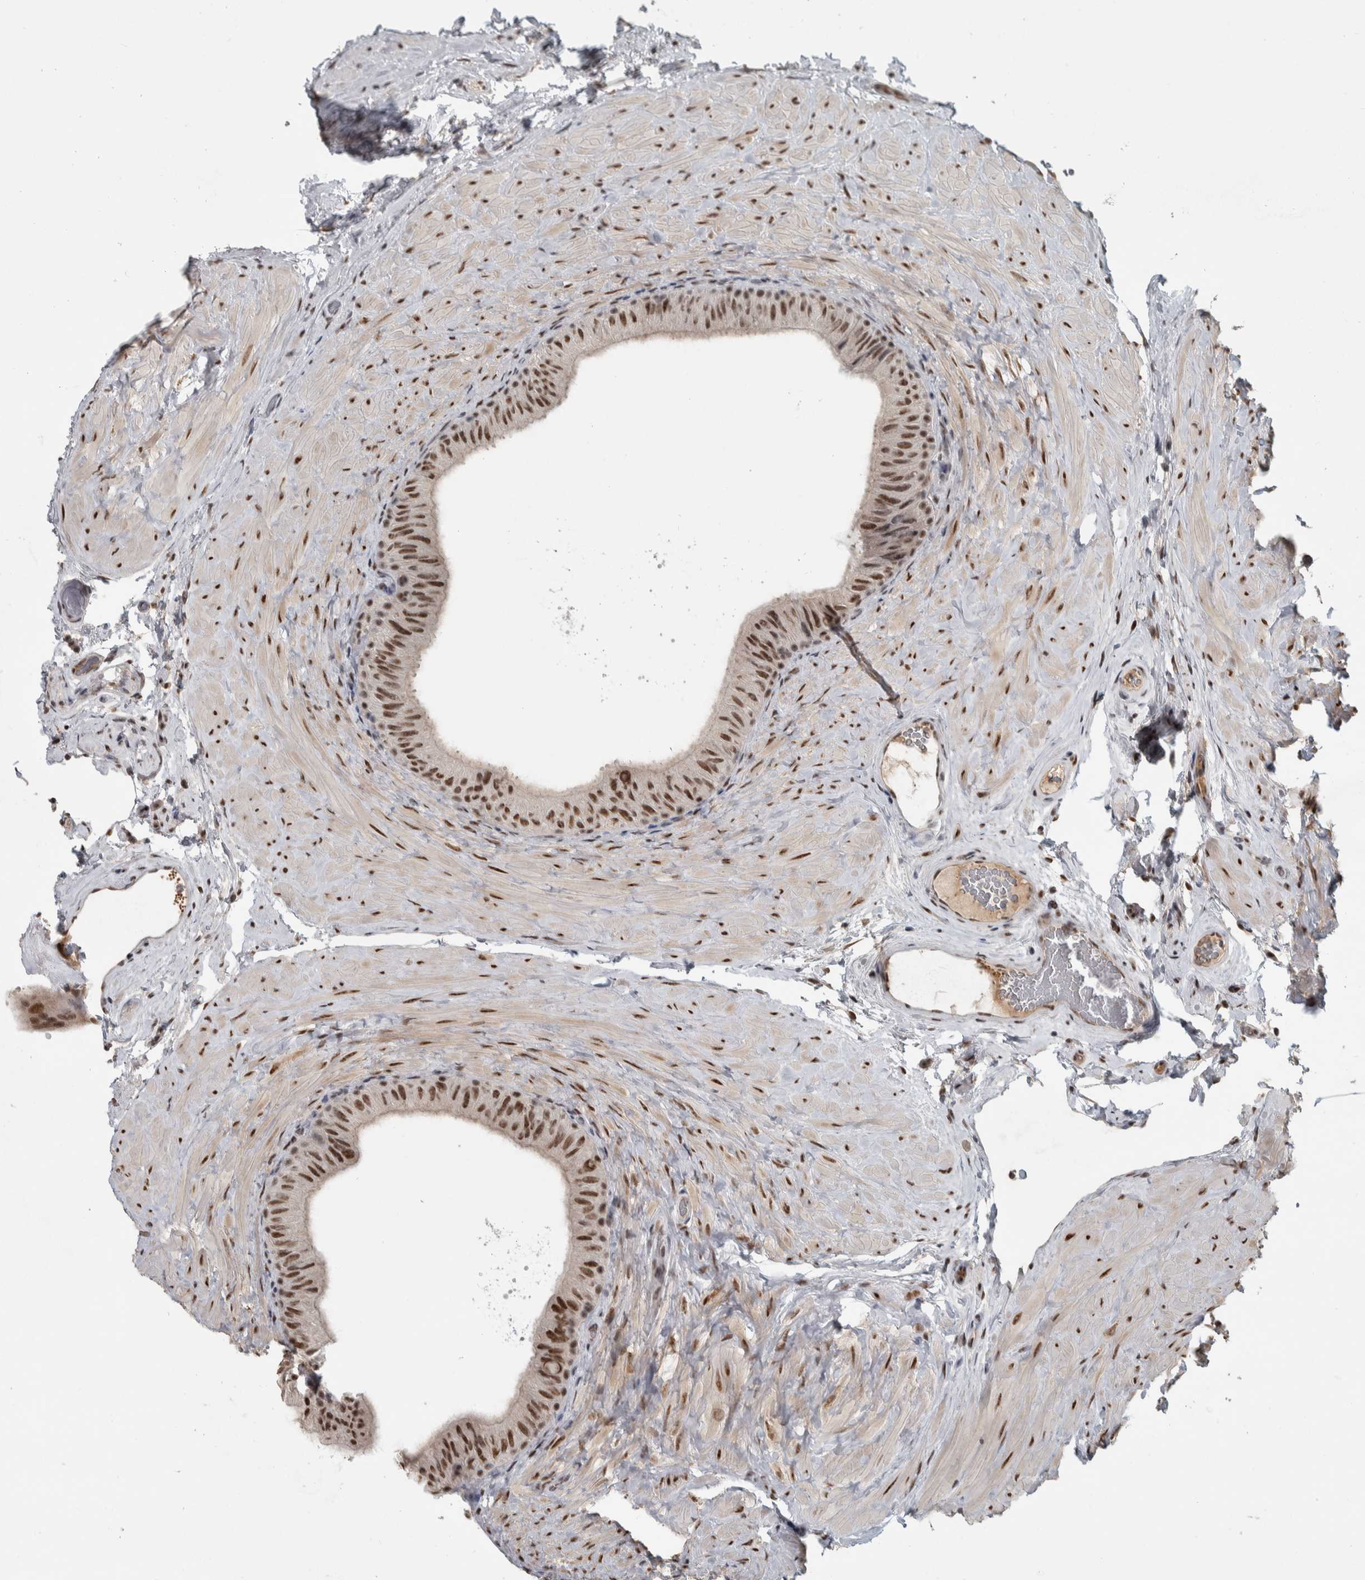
{"staining": {"intensity": "moderate", "quantity": ">75%", "location": "nuclear"}, "tissue": "epididymis", "cell_type": "Glandular cells", "image_type": "normal", "snomed": [{"axis": "morphology", "description": "Normal tissue, NOS"}, {"axis": "topography", "description": "Epididymis"}], "caption": "Immunohistochemical staining of normal epididymis demonstrates moderate nuclear protein expression in about >75% of glandular cells.", "gene": "DDX42", "patient": {"sex": "male", "age": 49}}